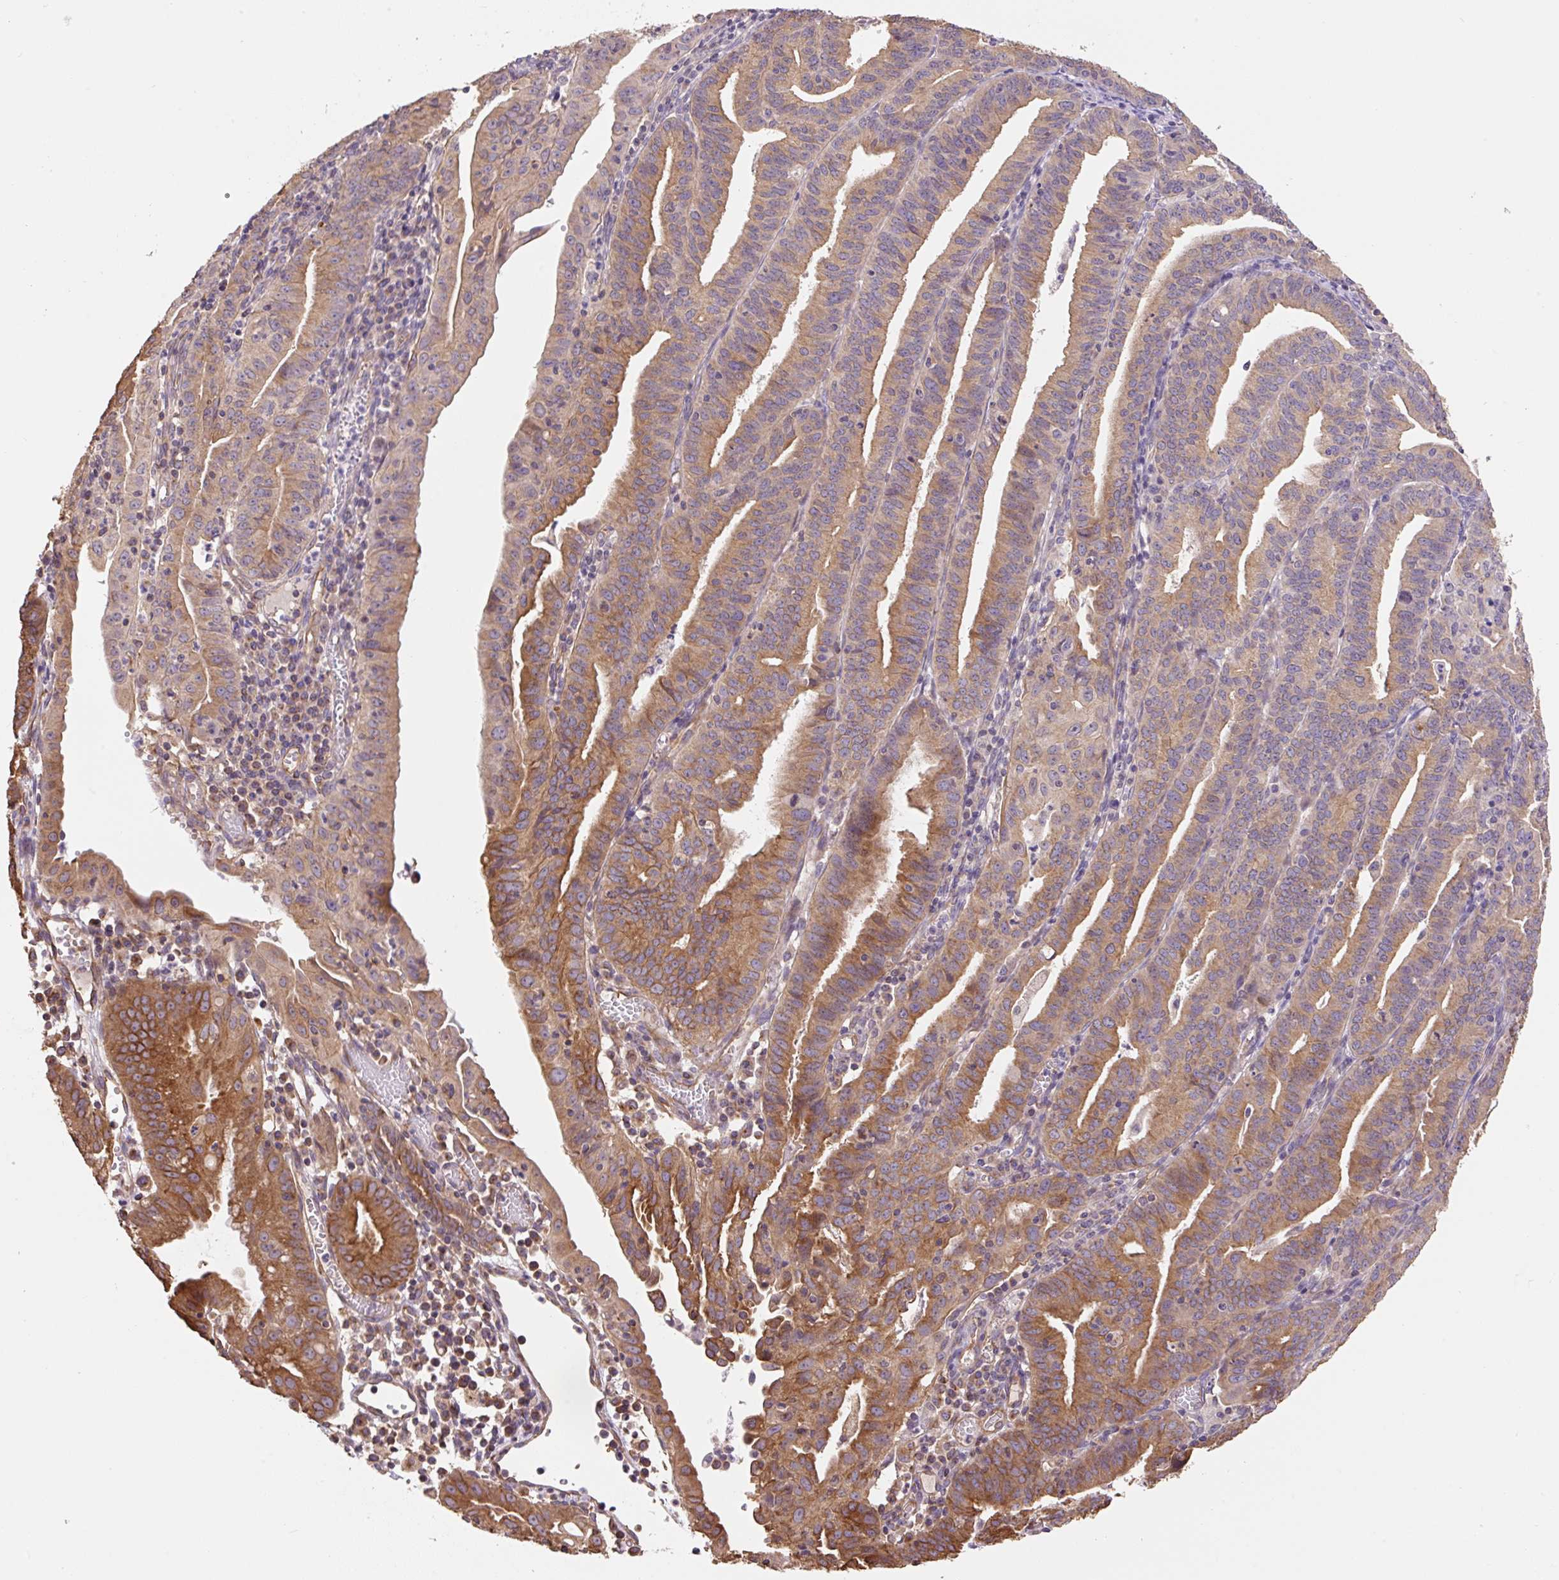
{"staining": {"intensity": "moderate", "quantity": "25%-75%", "location": "cytoplasmic/membranous"}, "tissue": "endometrial cancer", "cell_type": "Tumor cells", "image_type": "cancer", "snomed": [{"axis": "morphology", "description": "Adenocarcinoma, NOS"}, {"axis": "topography", "description": "Endometrium"}], "caption": "Endometrial adenocarcinoma was stained to show a protein in brown. There is medium levels of moderate cytoplasmic/membranous staining in approximately 25%-75% of tumor cells.", "gene": "COX8A", "patient": {"sex": "female", "age": 60}}